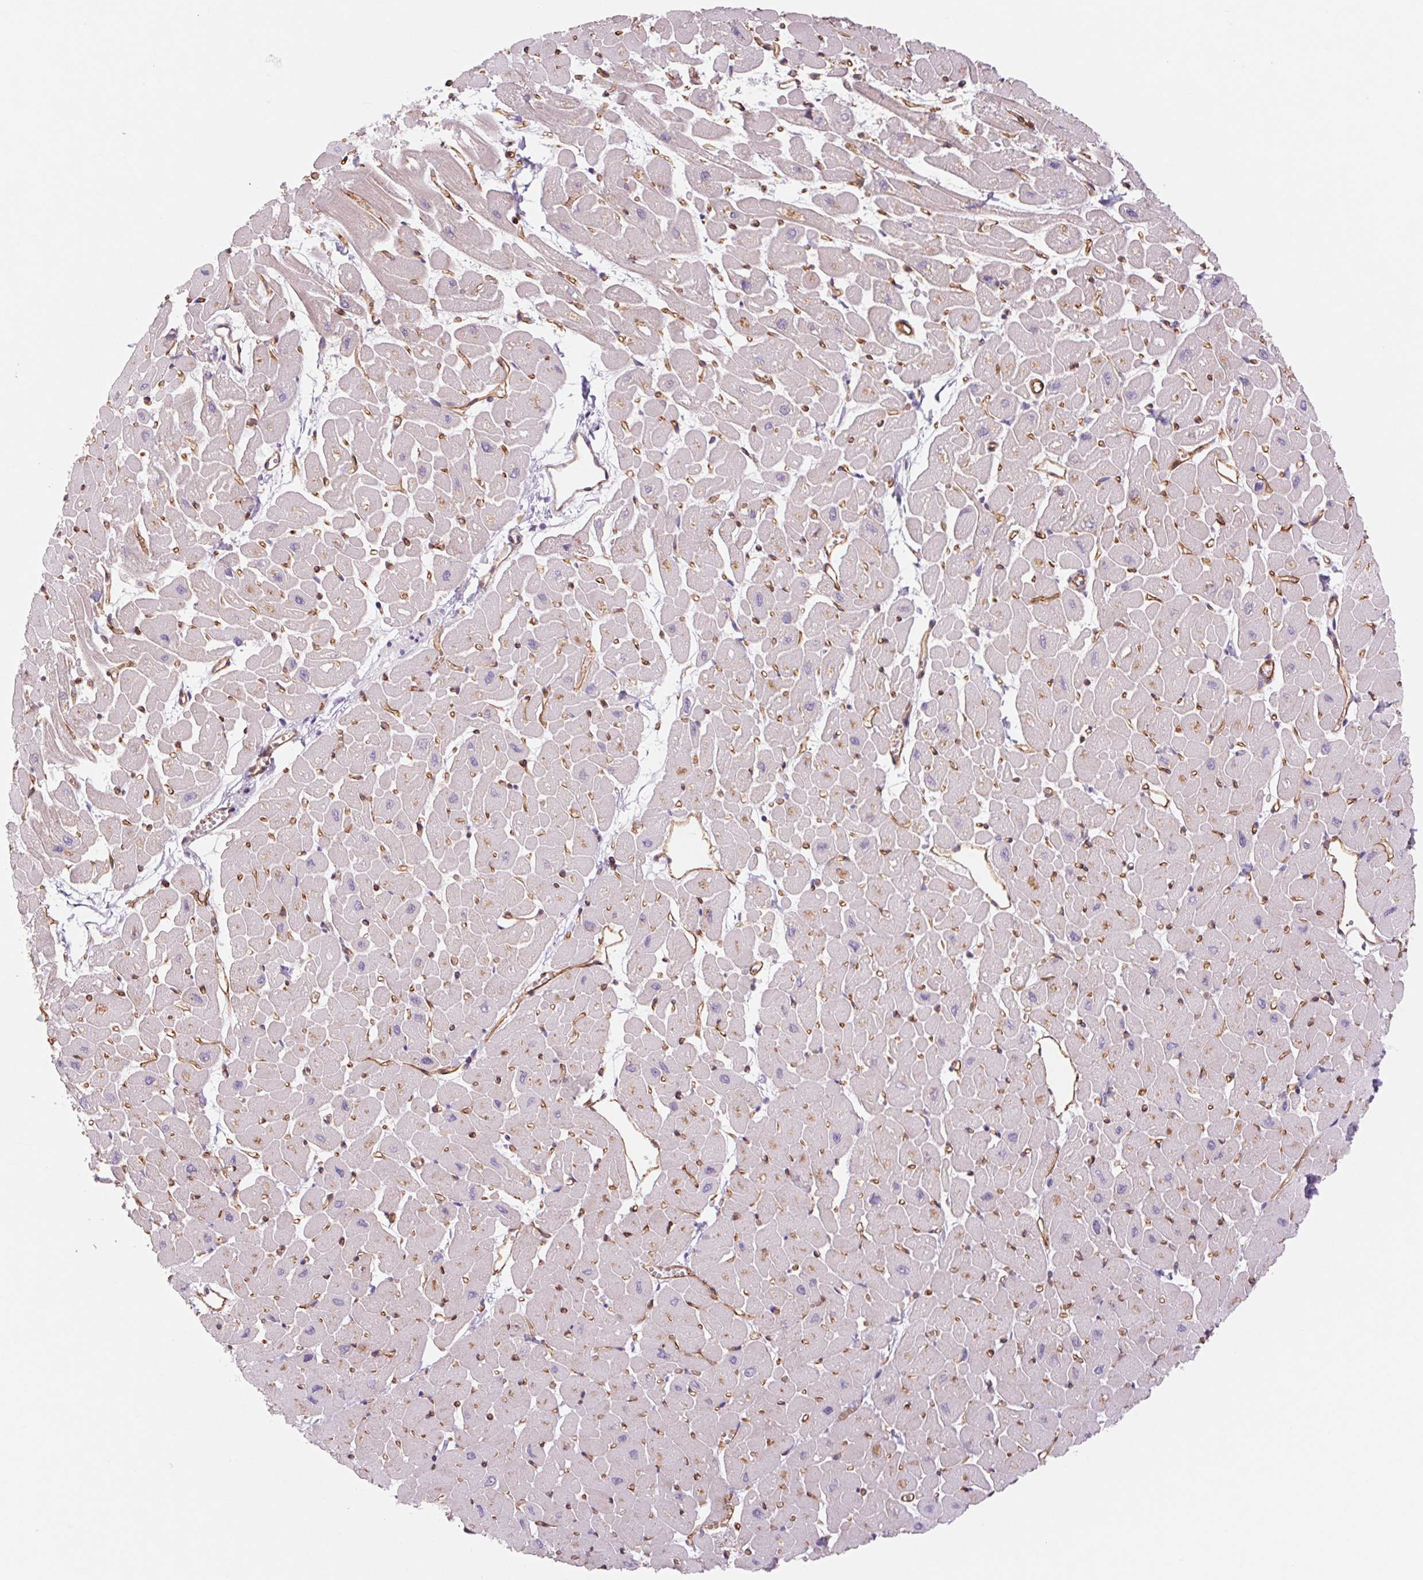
{"staining": {"intensity": "moderate", "quantity": "25%-75%", "location": "cytoplasmic/membranous"}, "tissue": "heart muscle", "cell_type": "Cardiomyocytes", "image_type": "normal", "snomed": [{"axis": "morphology", "description": "Normal tissue, NOS"}, {"axis": "topography", "description": "Heart"}], "caption": "Heart muscle was stained to show a protein in brown. There is medium levels of moderate cytoplasmic/membranous positivity in approximately 25%-75% of cardiomyocytes. The staining was performed using DAB to visualize the protein expression in brown, while the nuclei were stained in blue with hematoxylin (Magnification: 20x).", "gene": "MS4A13", "patient": {"sex": "male", "age": 57}}